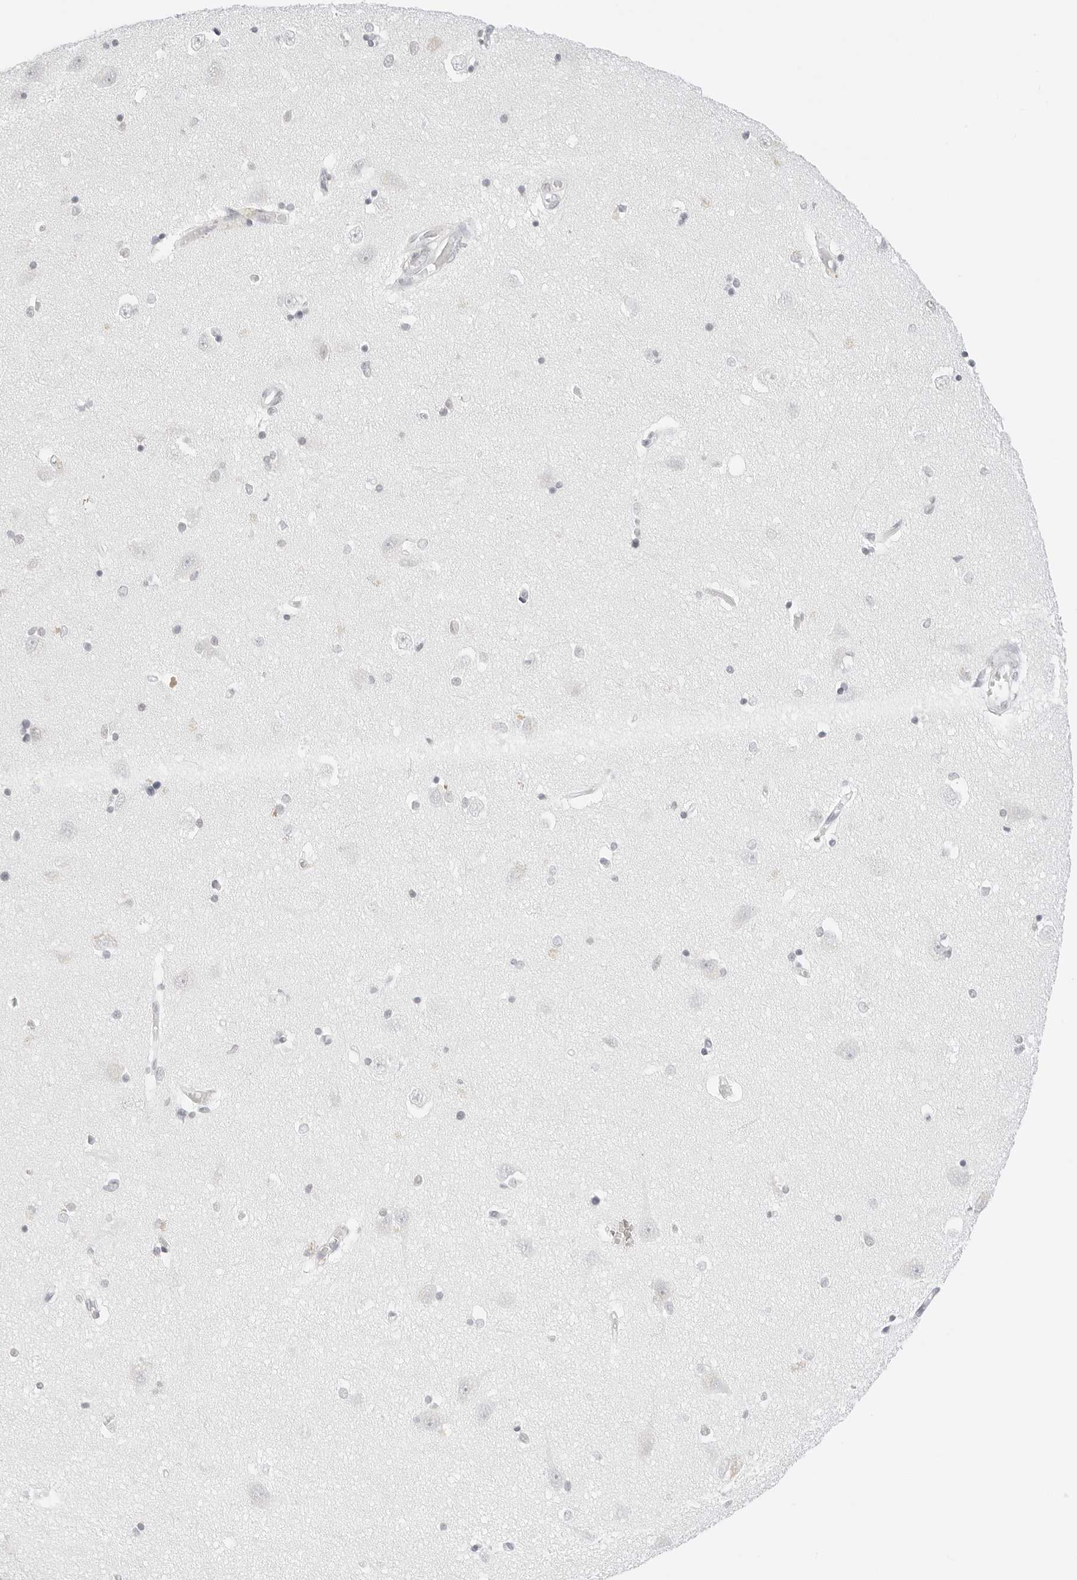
{"staining": {"intensity": "negative", "quantity": "none", "location": "none"}, "tissue": "hippocampus", "cell_type": "Glial cells", "image_type": "normal", "snomed": [{"axis": "morphology", "description": "Normal tissue, NOS"}, {"axis": "topography", "description": "Hippocampus"}], "caption": "An IHC micrograph of unremarkable hippocampus is shown. There is no staining in glial cells of hippocampus. Brightfield microscopy of immunohistochemistry (IHC) stained with DAB (brown) and hematoxylin (blue), captured at high magnification.", "gene": "FBLN5", "patient": {"sex": "male", "age": 45}}